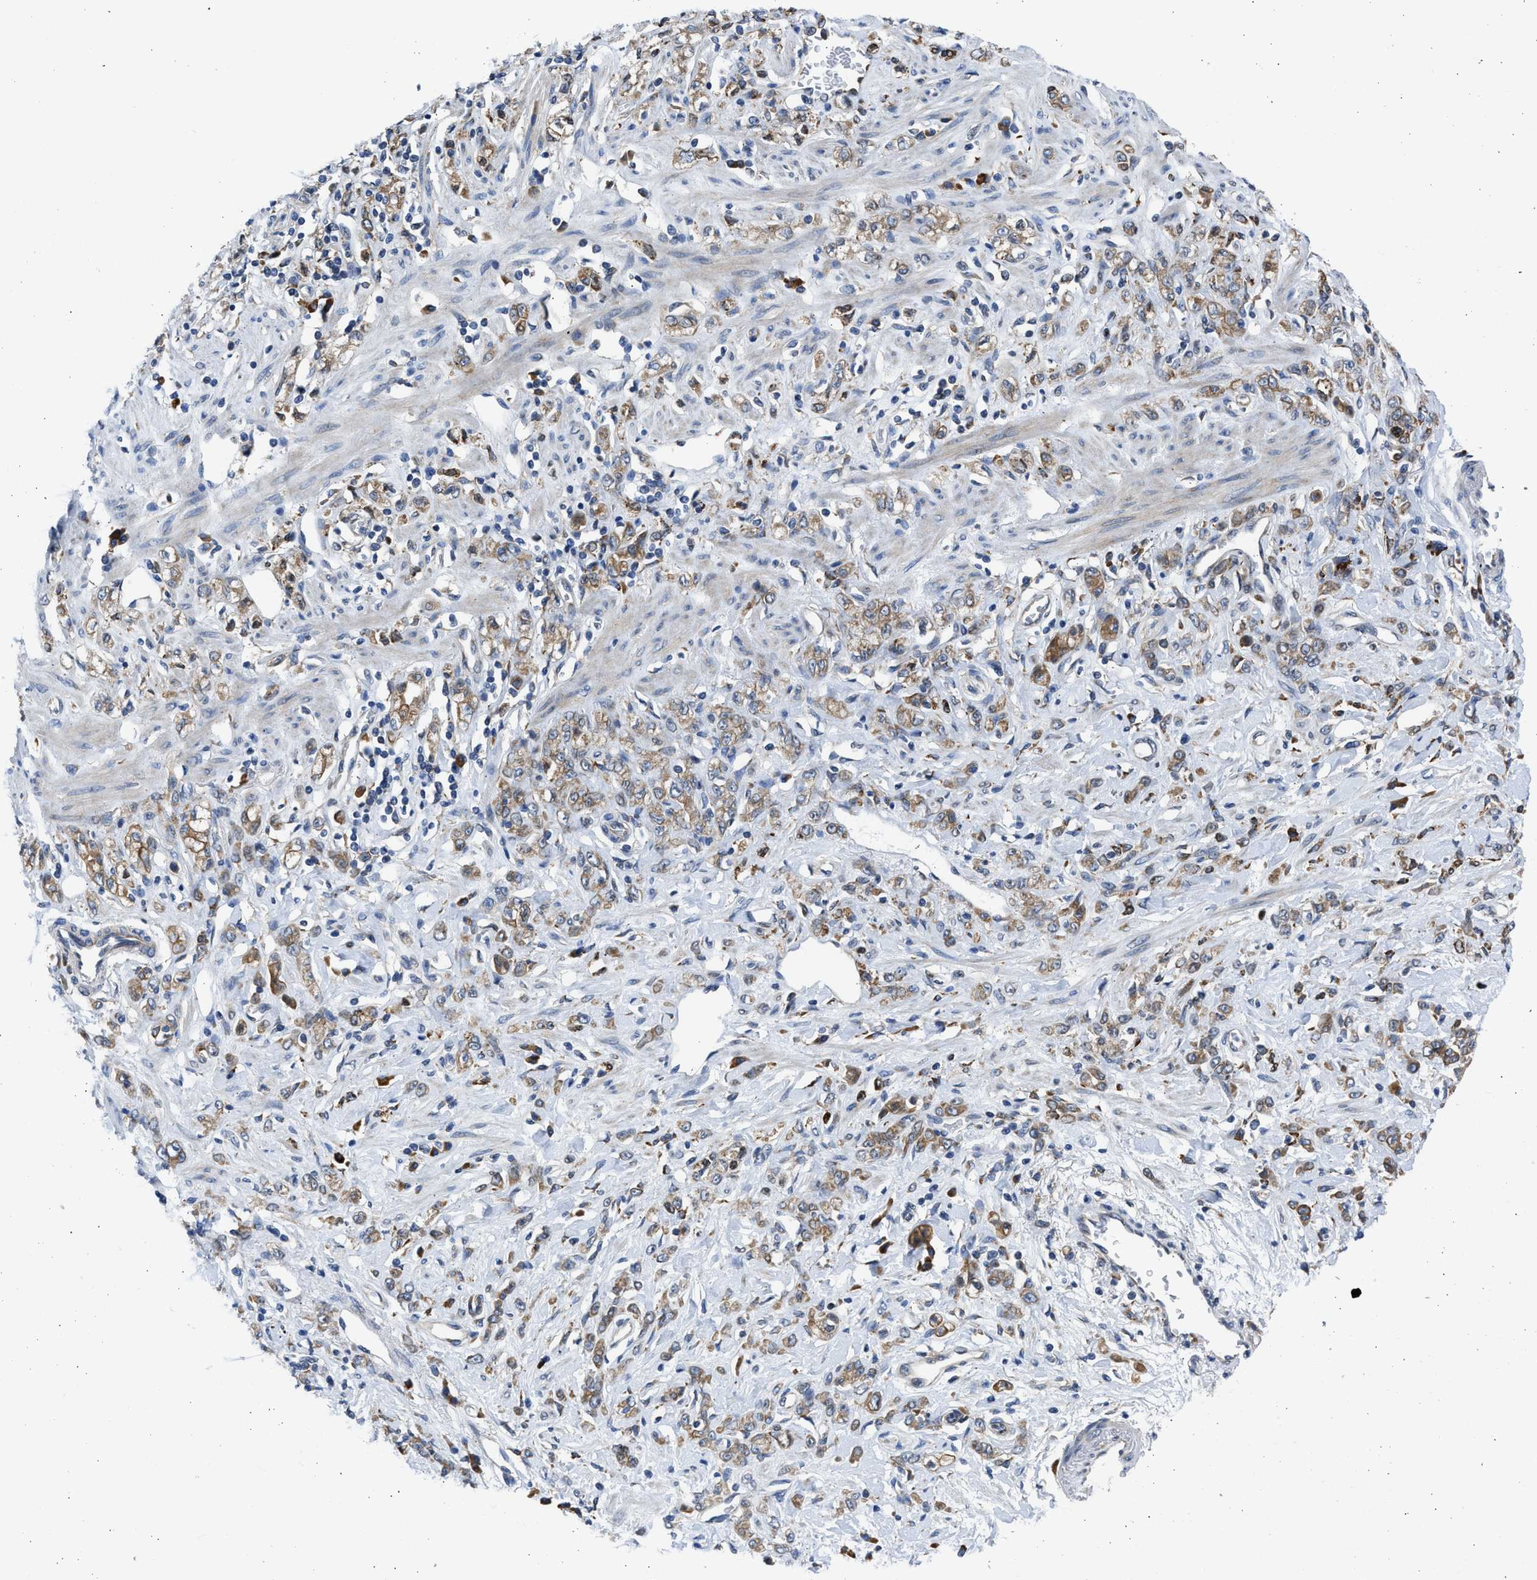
{"staining": {"intensity": "moderate", "quantity": ">75%", "location": "cytoplasmic/membranous"}, "tissue": "stomach cancer", "cell_type": "Tumor cells", "image_type": "cancer", "snomed": [{"axis": "morphology", "description": "Normal tissue, NOS"}, {"axis": "morphology", "description": "Adenocarcinoma, NOS"}, {"axis": "topography", "description": "Stomach"}], "caption": "The image displays immunohistochemical staining of stomach adenocarcinoma. There is moderate cytoplasmic/membranous staining is appreciated in about >75% of tumor cells. The staining was performed using DAB (3,3'-diaminobenzidine) to visualize the protein expression in brown, while the nuclei were stained in blue with hematoxylin (Magnification: 20x).", "gene": "PLD2", "patient": {"sex": "male", "age": 82}}